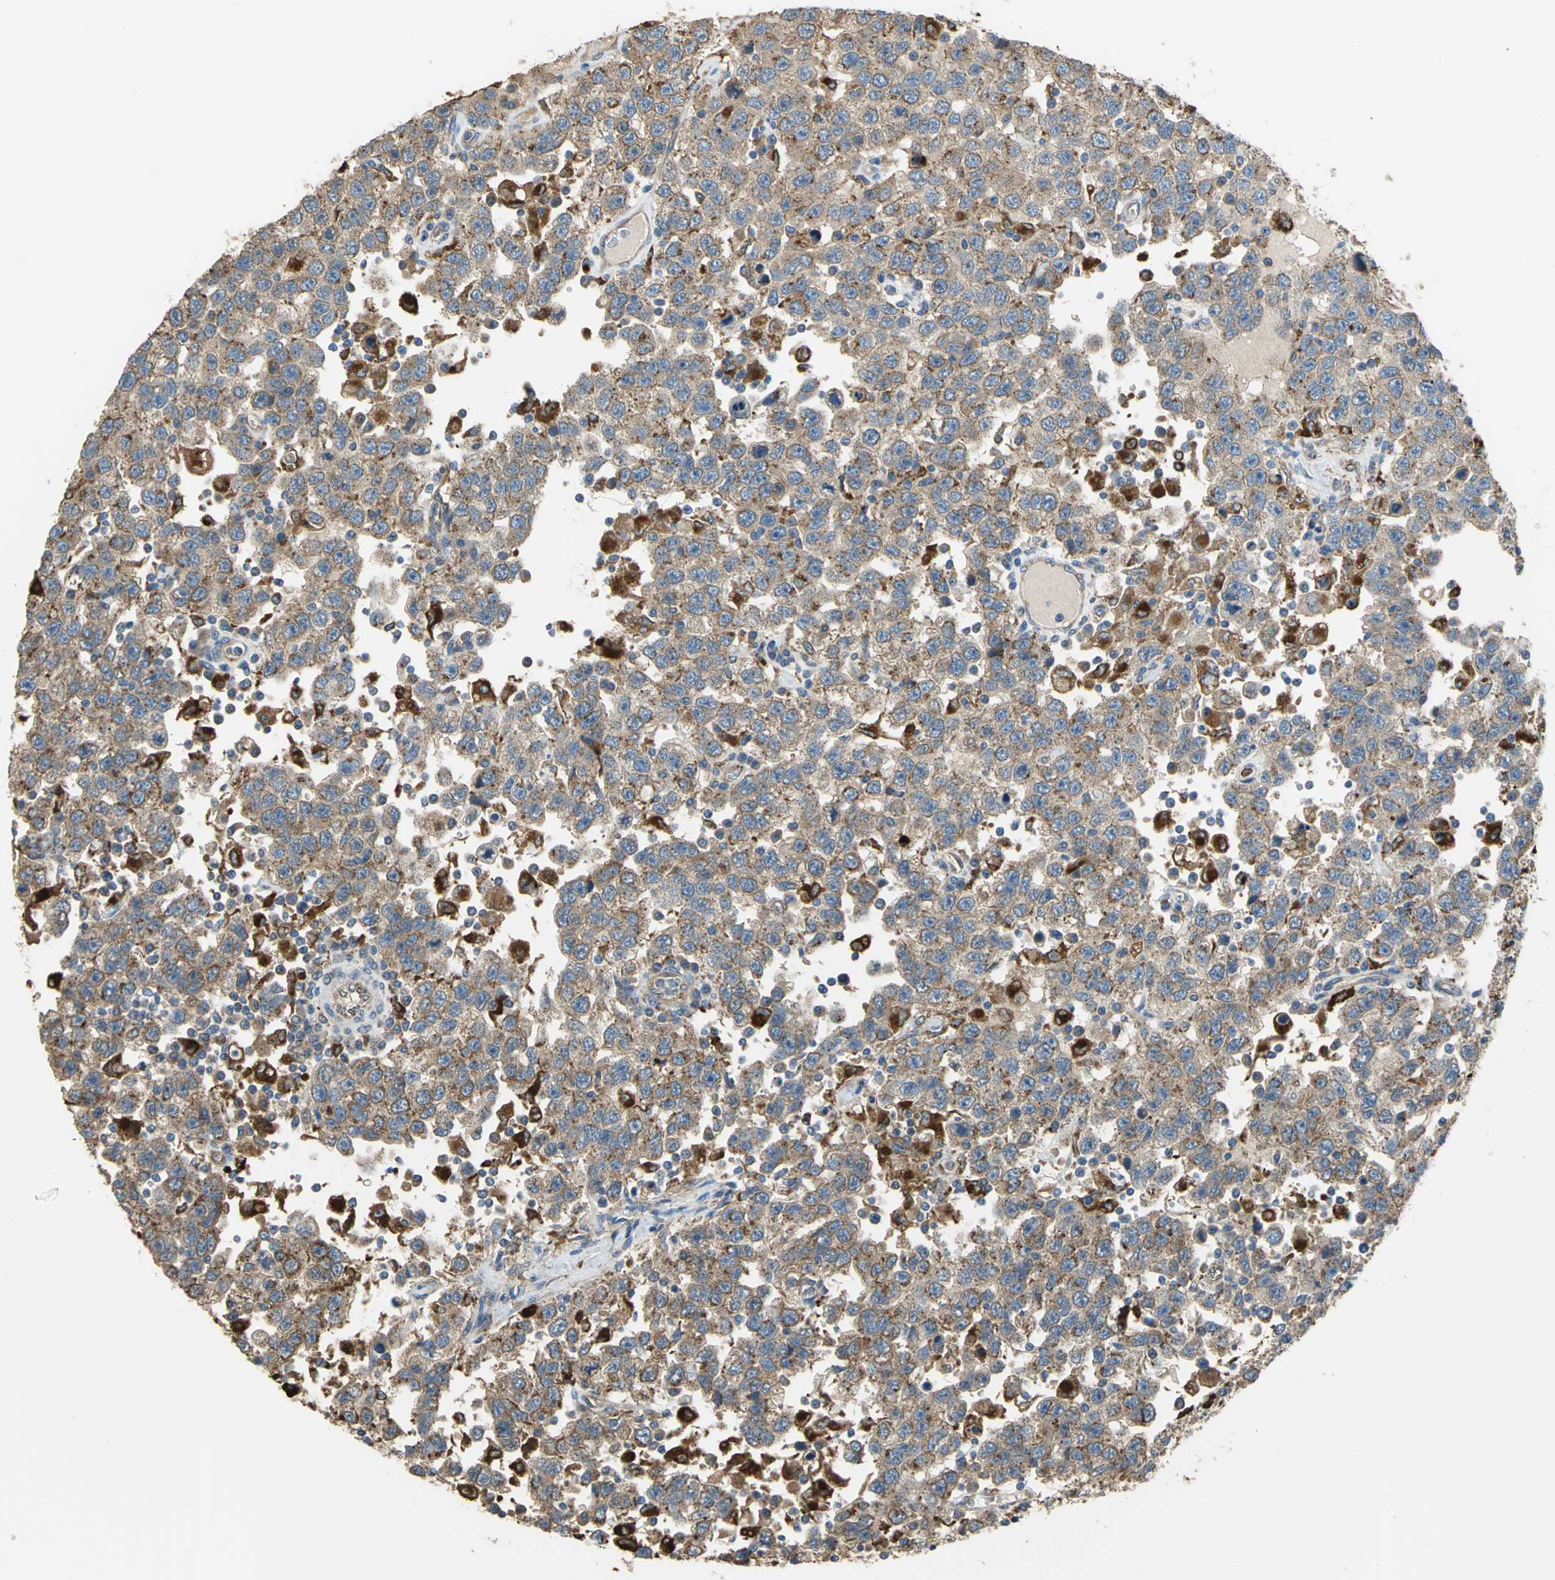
{"staining": {"intensity": "moderate", "quantity": "25%-75%", "location": "cytoplasmic/membranous"}, "tissue": "testis cancer", "cell_type": "Tumor cells", "image_type": "cancer", "snomed": [{"axis": "morphology", "description": "Seminoma, NOS"}, {"axis": "topography", "description": "Testis"}], "caption": "A high-resolution photomicrograph shows immunohistochemistry staining of seminoma (testis), which demonstrates moderate cytoplasmic/membranous staining in about 25%-75% of tumor cells.", "gene": "DIAPH2", "patient": {"sex": "male", "age": 41}}